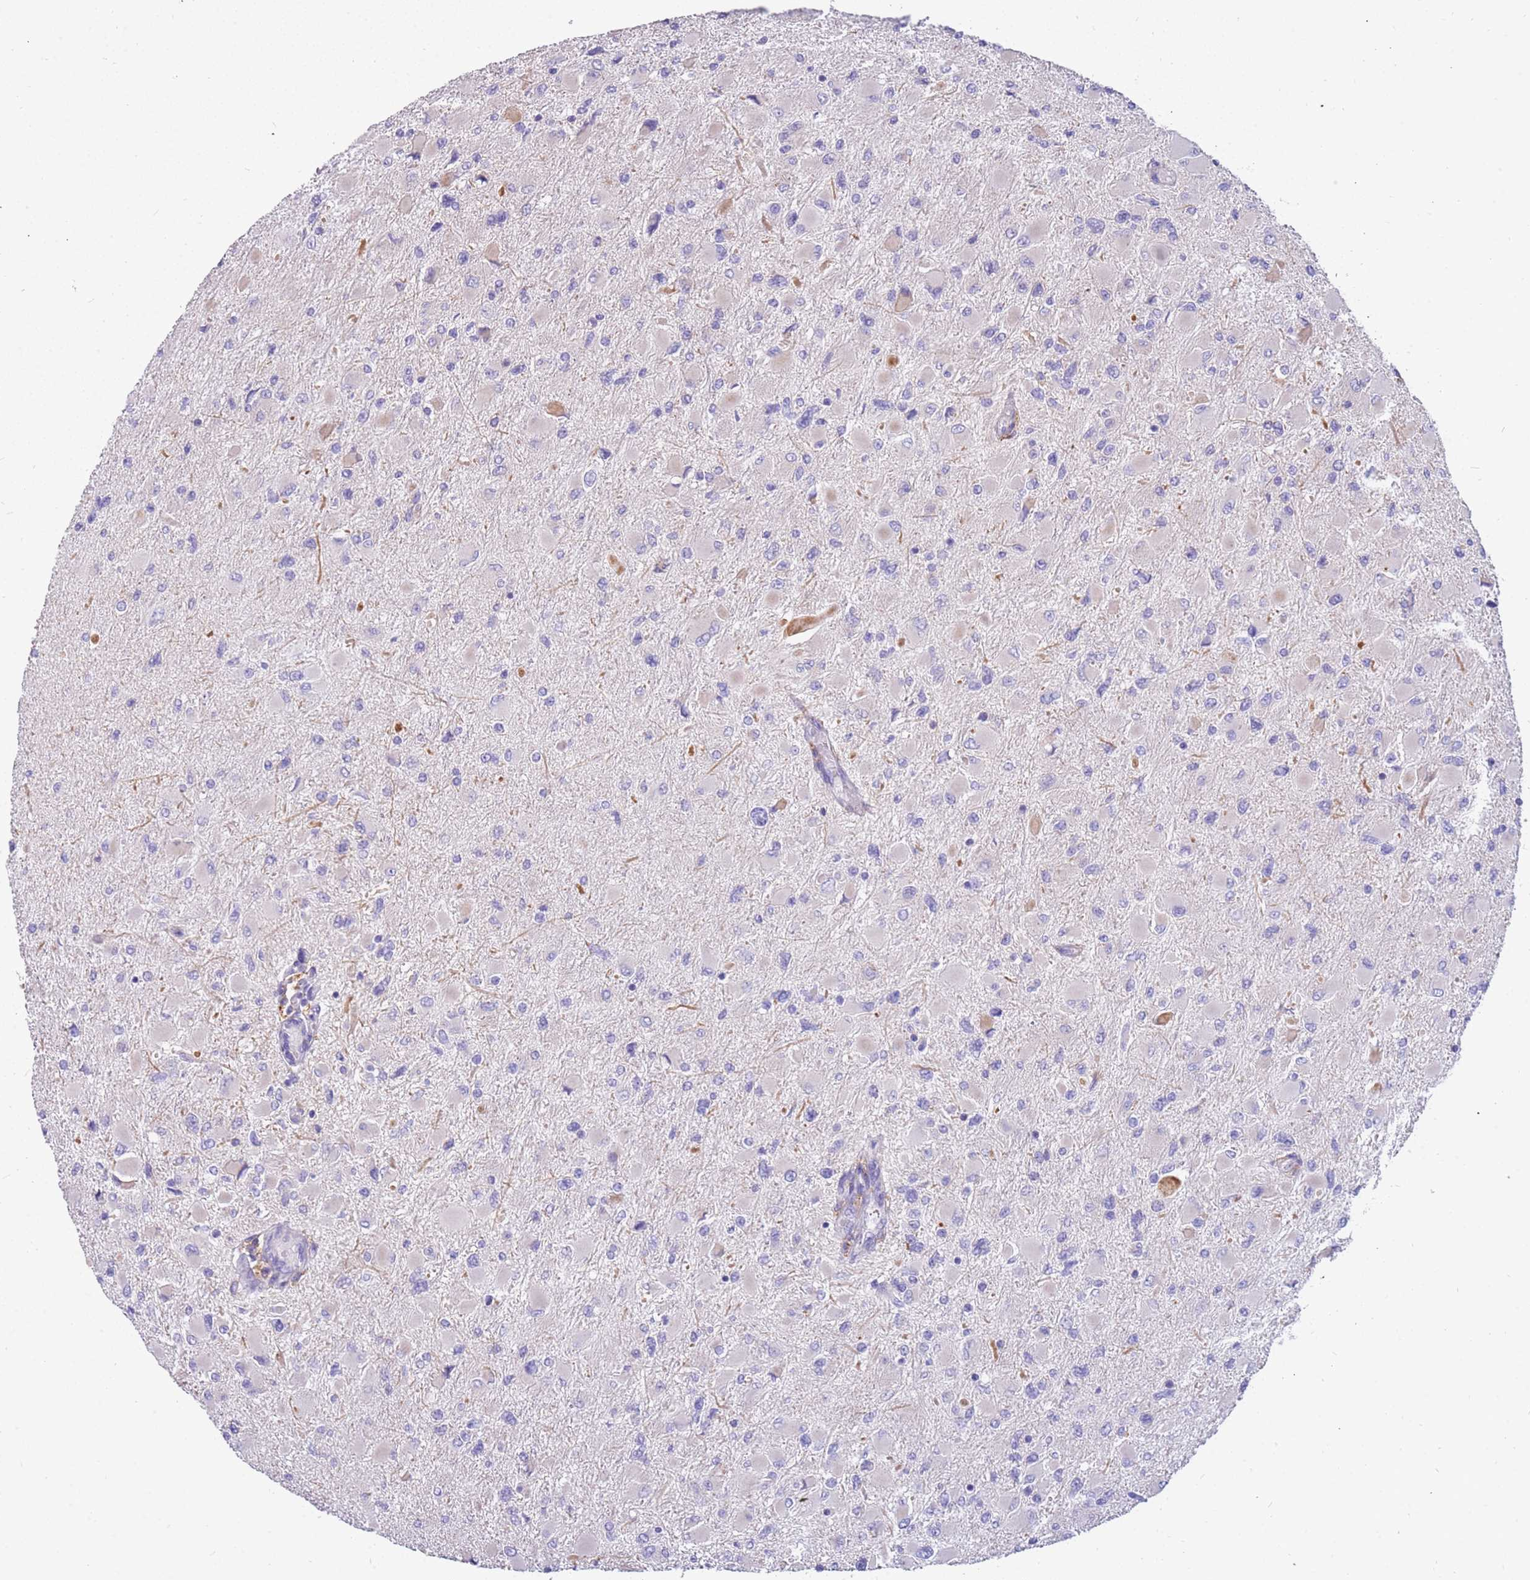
{"staining": {"intensity": "negative", "quantity": "none", "location": "none"}, "tissue": "glioma", "cell_type": "Tumor cells", "image_type": "cancer", "snomed": [{"axis": "morphology", "description": "Glioma, malignant, High grade"}, {"axis": "topography", "description": "Cerebral cortex"}], "caption": "IHC photomicrograph of neoplastic tissue: human high-grade glioma (malignant) stained with DAB shows no significant protein expression in tumor cells.", "gene": "RHCG", "patient": {"sex": "female", "age": 36}}